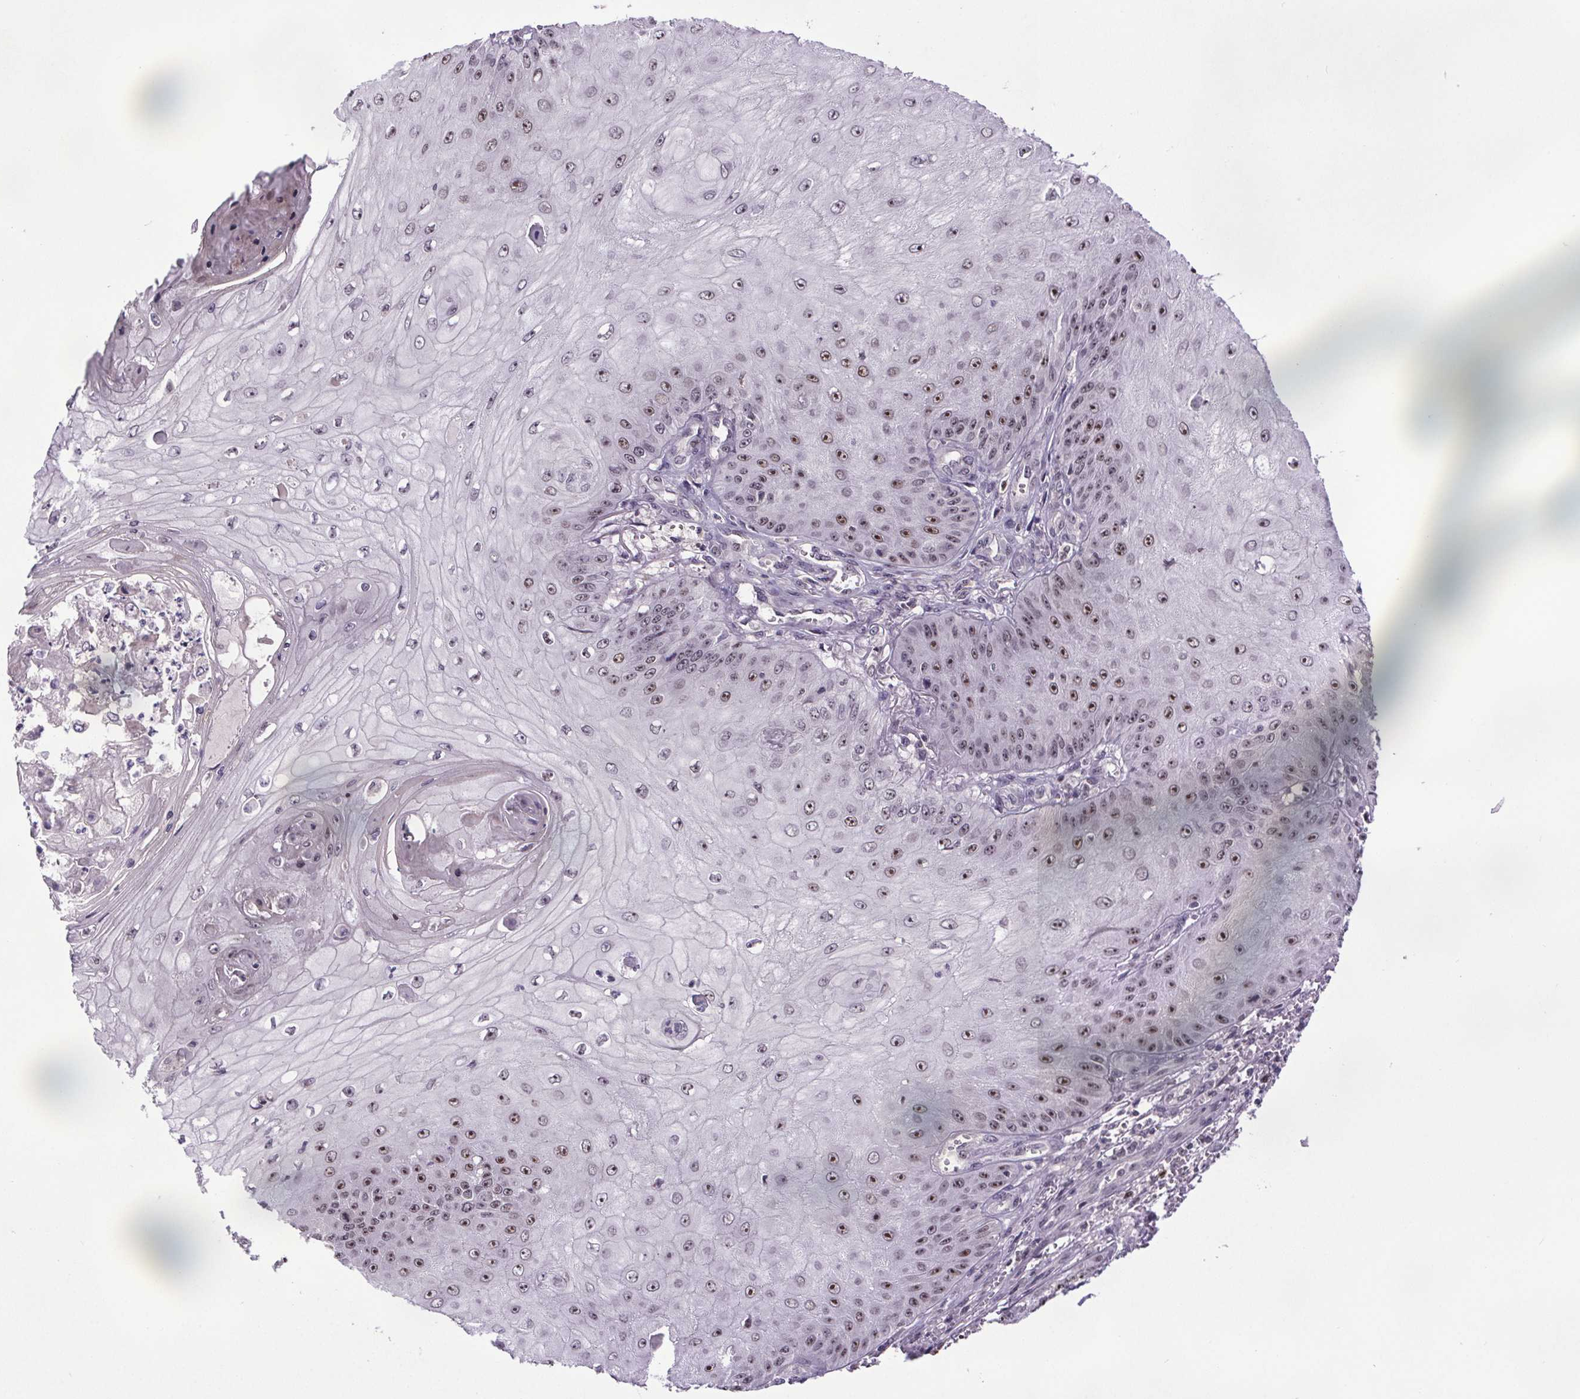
{"staining": {"intensity": "strong", "quantity": "25%-75%", "location": "nuclear"}, "tissue": "skin cancer", "cell_type": "Tumor cells", "image_type": "cancer", "snomed": [{"axis": "morphology", "description": "Squamous cell carcinoma, NOS"}, {"axis": "topography", "description": "Skin"}], "caption": "Immunohistochemical staining of skin squamous cell carcinoma displays high levels of strong nuclear staining in approximately 25%-75% of tumor cells.", "gene": "ATMIN", "patient": {"sex": "male", "age": 70}}